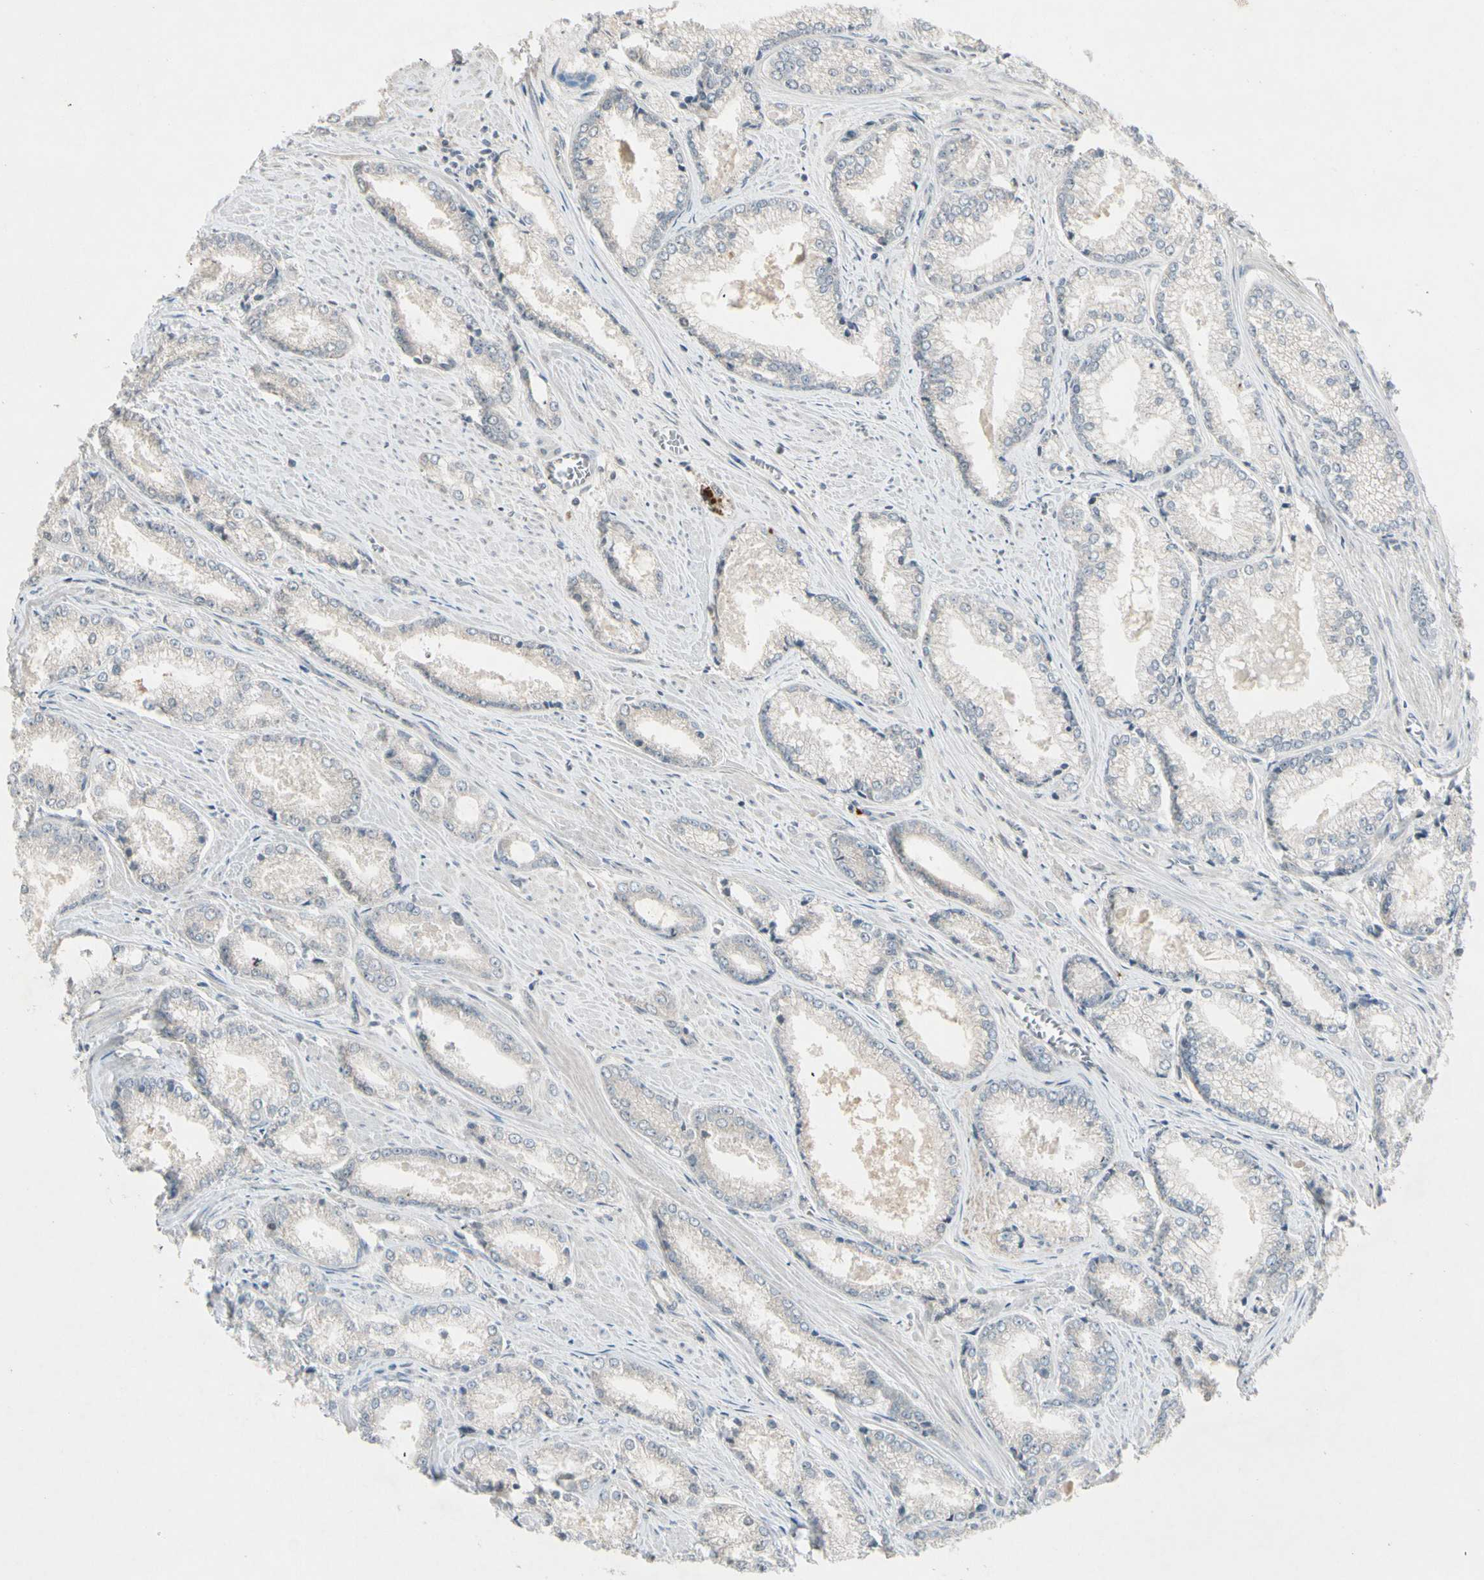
{"staining": {"intensity": "negative", "quantity": "none", "location": "none"}, "tissue": "prostate cancer", "cell_type": "Tumor cells", "image_type": "cancer", "snomed": [{"axis": "morphology", "description": "Adenocarcinoma, Low grade"}, {"axis": "topography", "description": "Prostate"}], "caption": "Immunohistochemistry image of neoplastic tissue: human low-grade adenocarcinoma (prostate) stained with DAB (3,3'-diaminobenzidine) demonstrates no significant protein positivity in tumor cells.", "gene": "ICAM5", "patient": {"sex": "male", "age": 64}}